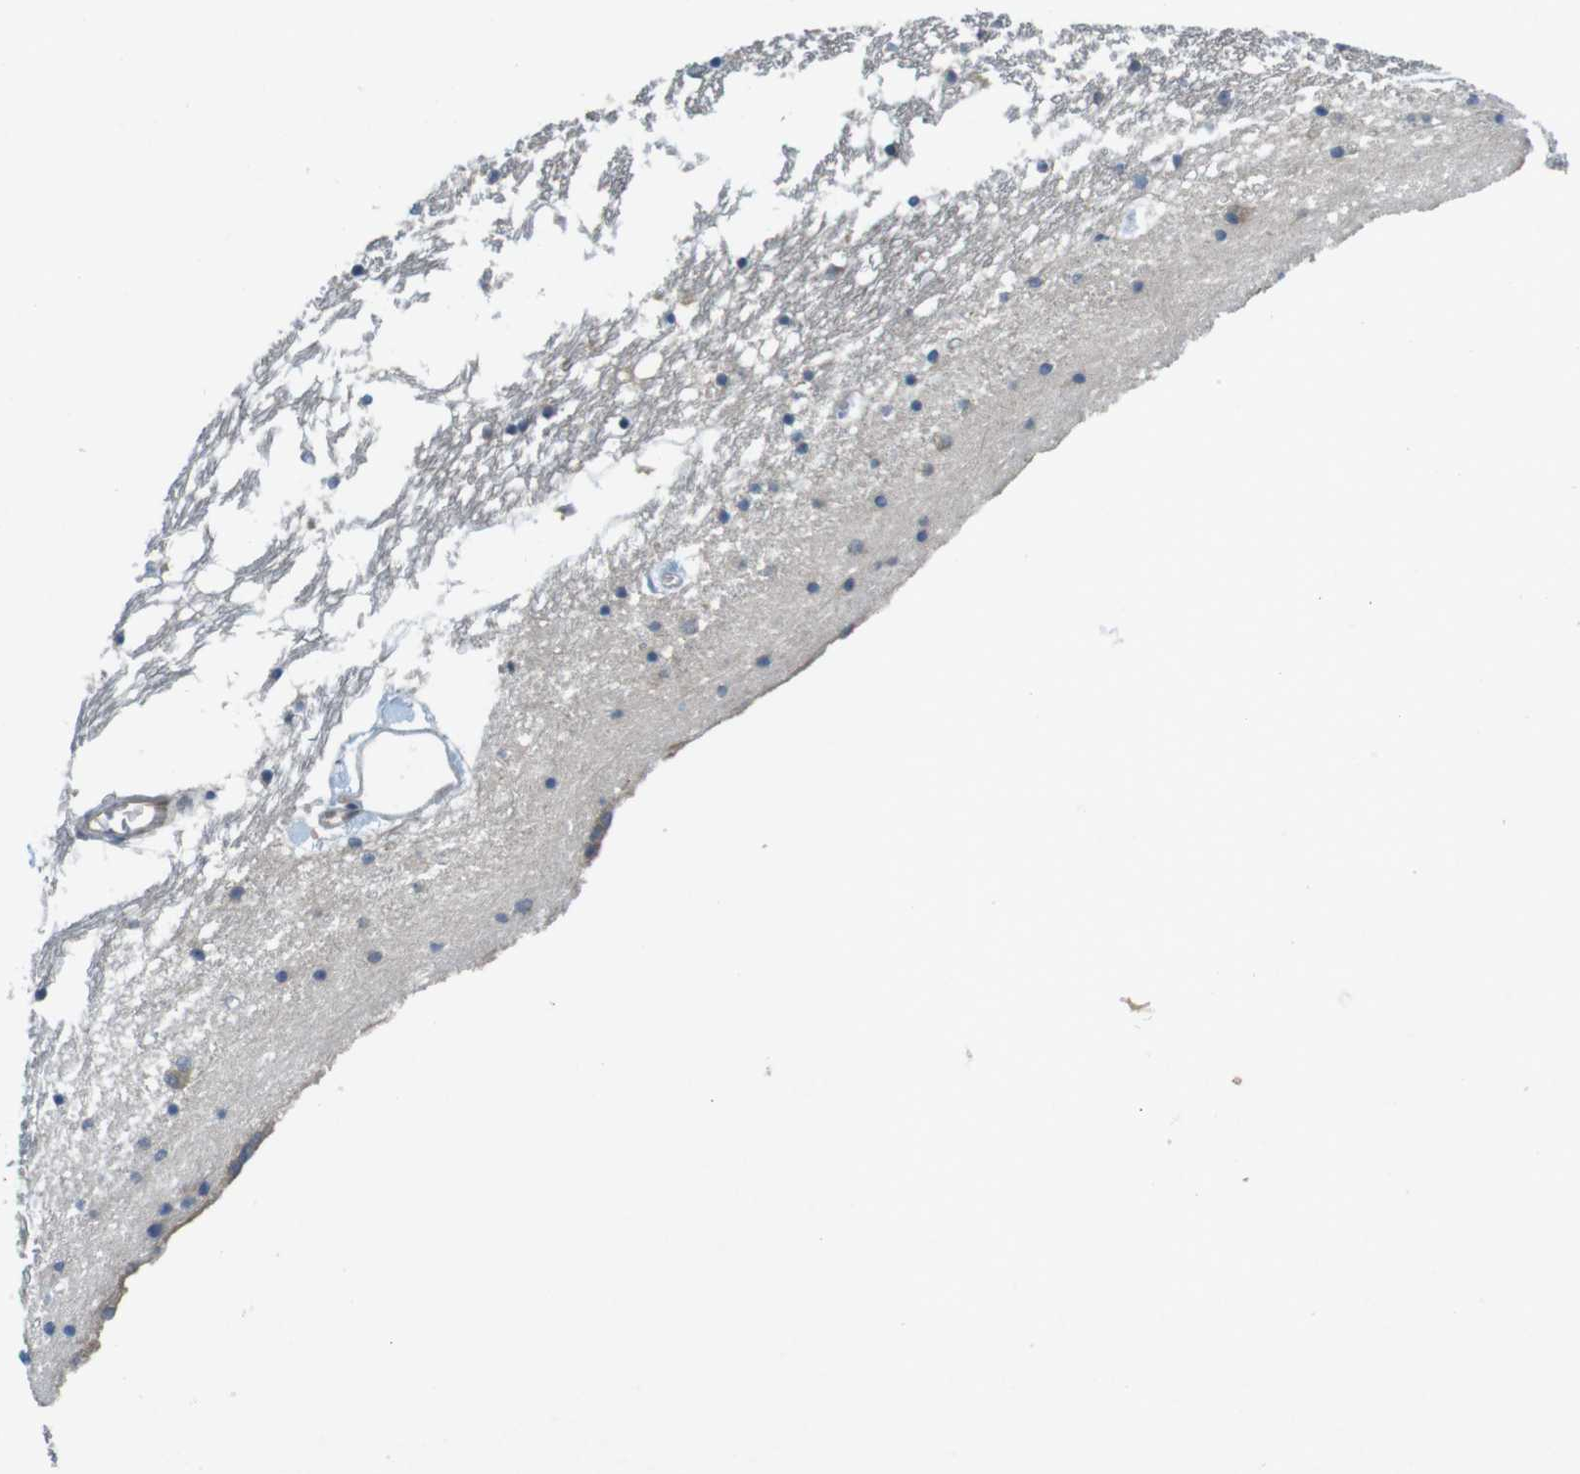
{"staining": {"intensity": "weak", "quantity": "<25%", "location": "cytoplasmic/membranous"}, "tissue": "caudate", "cell_type": "Glial cells", "image_type": "normal", "snomed": [{"axis": "morphology", "description": "Normal tissue, NOS"}, {"axis": "topography", "description": "Lateral ventricle wall"}], "caption": "Caudate was stained to show a protein in brown. There is no significant staining in glial cells. (Brightfield microscopy of DAB immunohistochemistry at high magnification).", "gene": "SUGT1", "patient": {"sex": "male", "age": 45}}